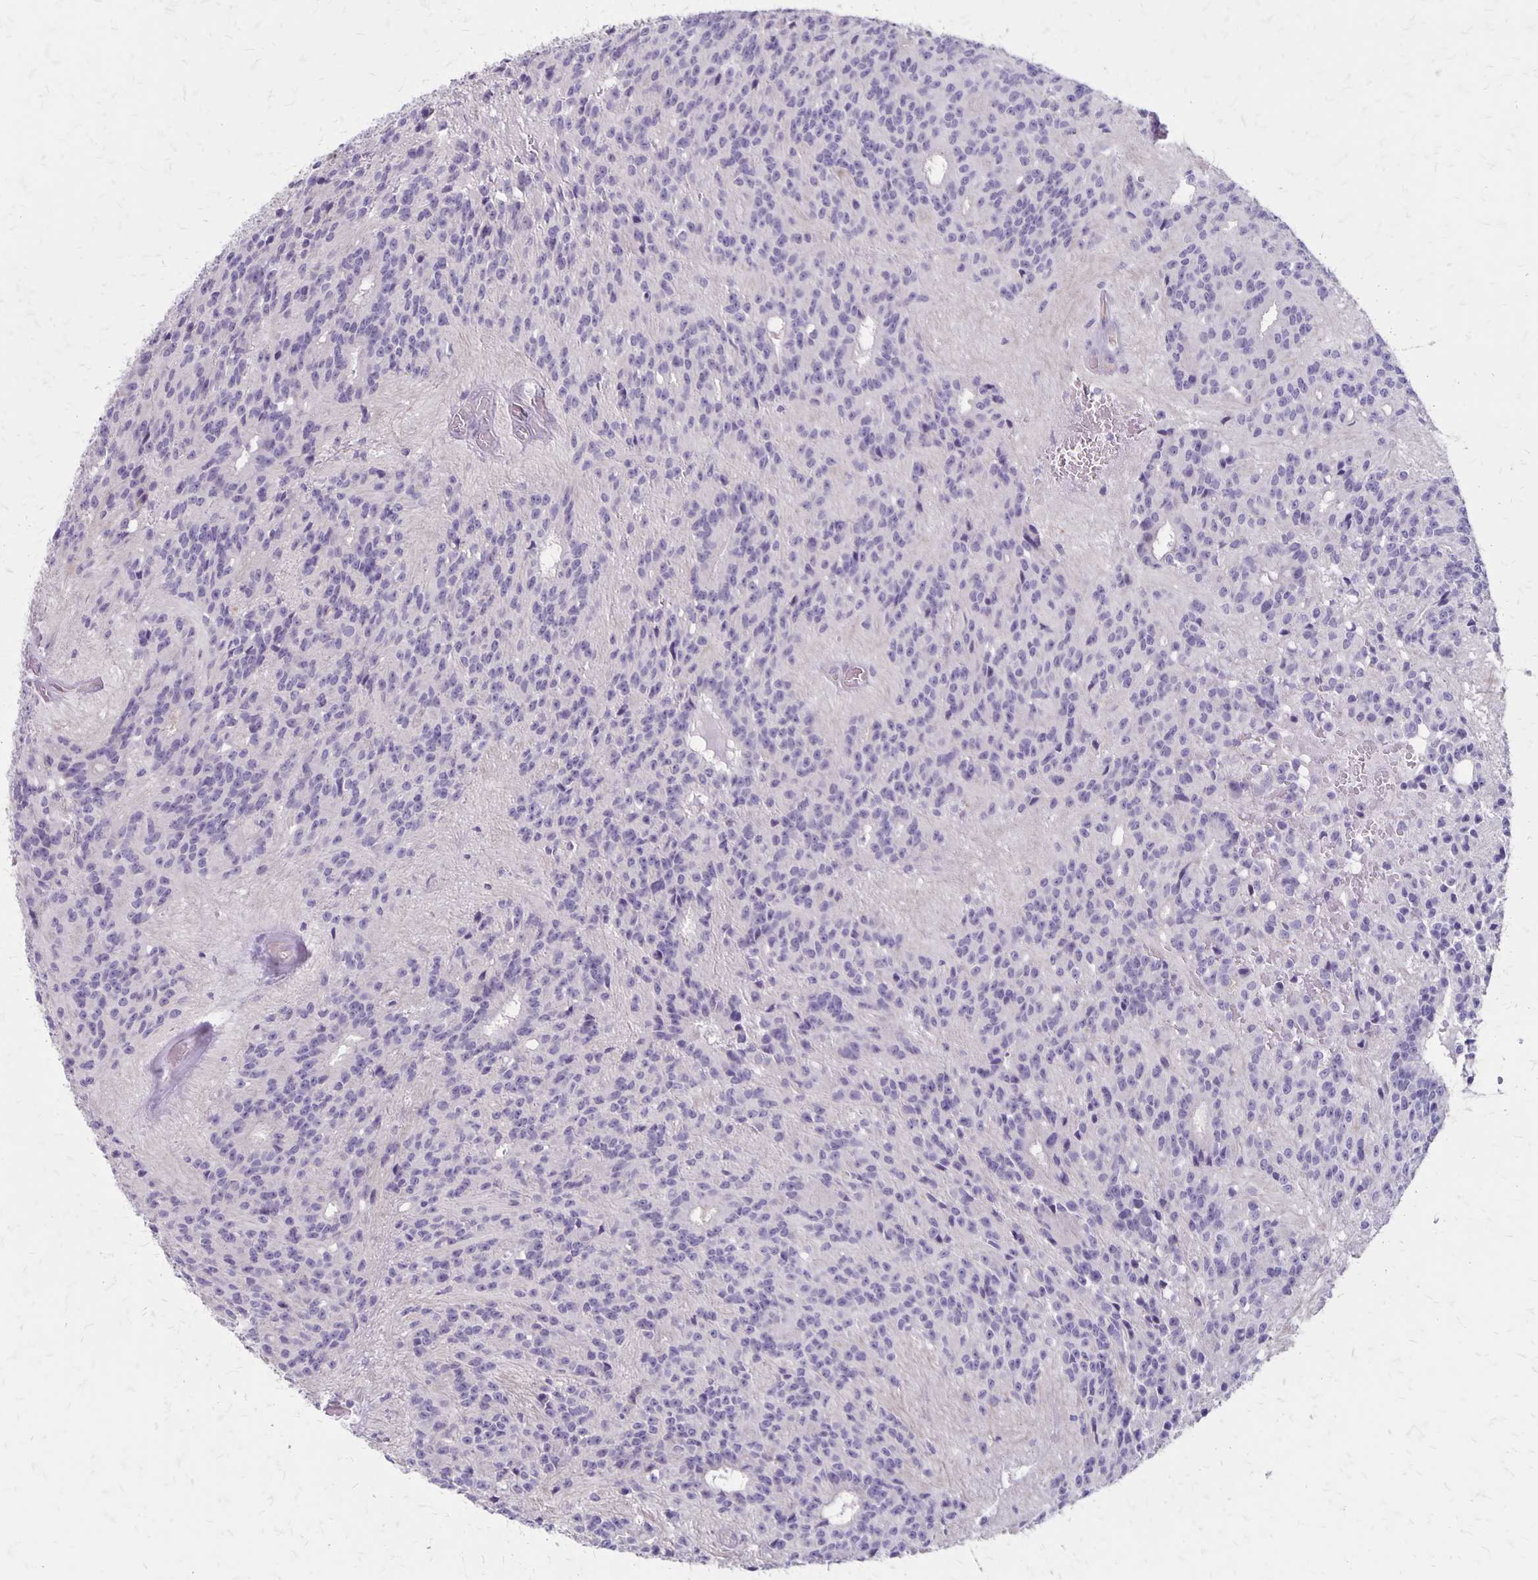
{"staining": {"intensity": "negative", "quantity": "none", "location": "none"}, "tissue": "glioma", "cell_type": "Tumor cells", "image_type": "cancer", "snomed": [{"axis": "morphology", "description": "Glioma, malignant, Low grade"}, {"axis": "topography", "description": "Brain"}], "caption": "Protein analysis of glioma shows no significant expression in tumor cells.", "gene": "HOMER1", "patient": {"sex": "male", "age": 31}}